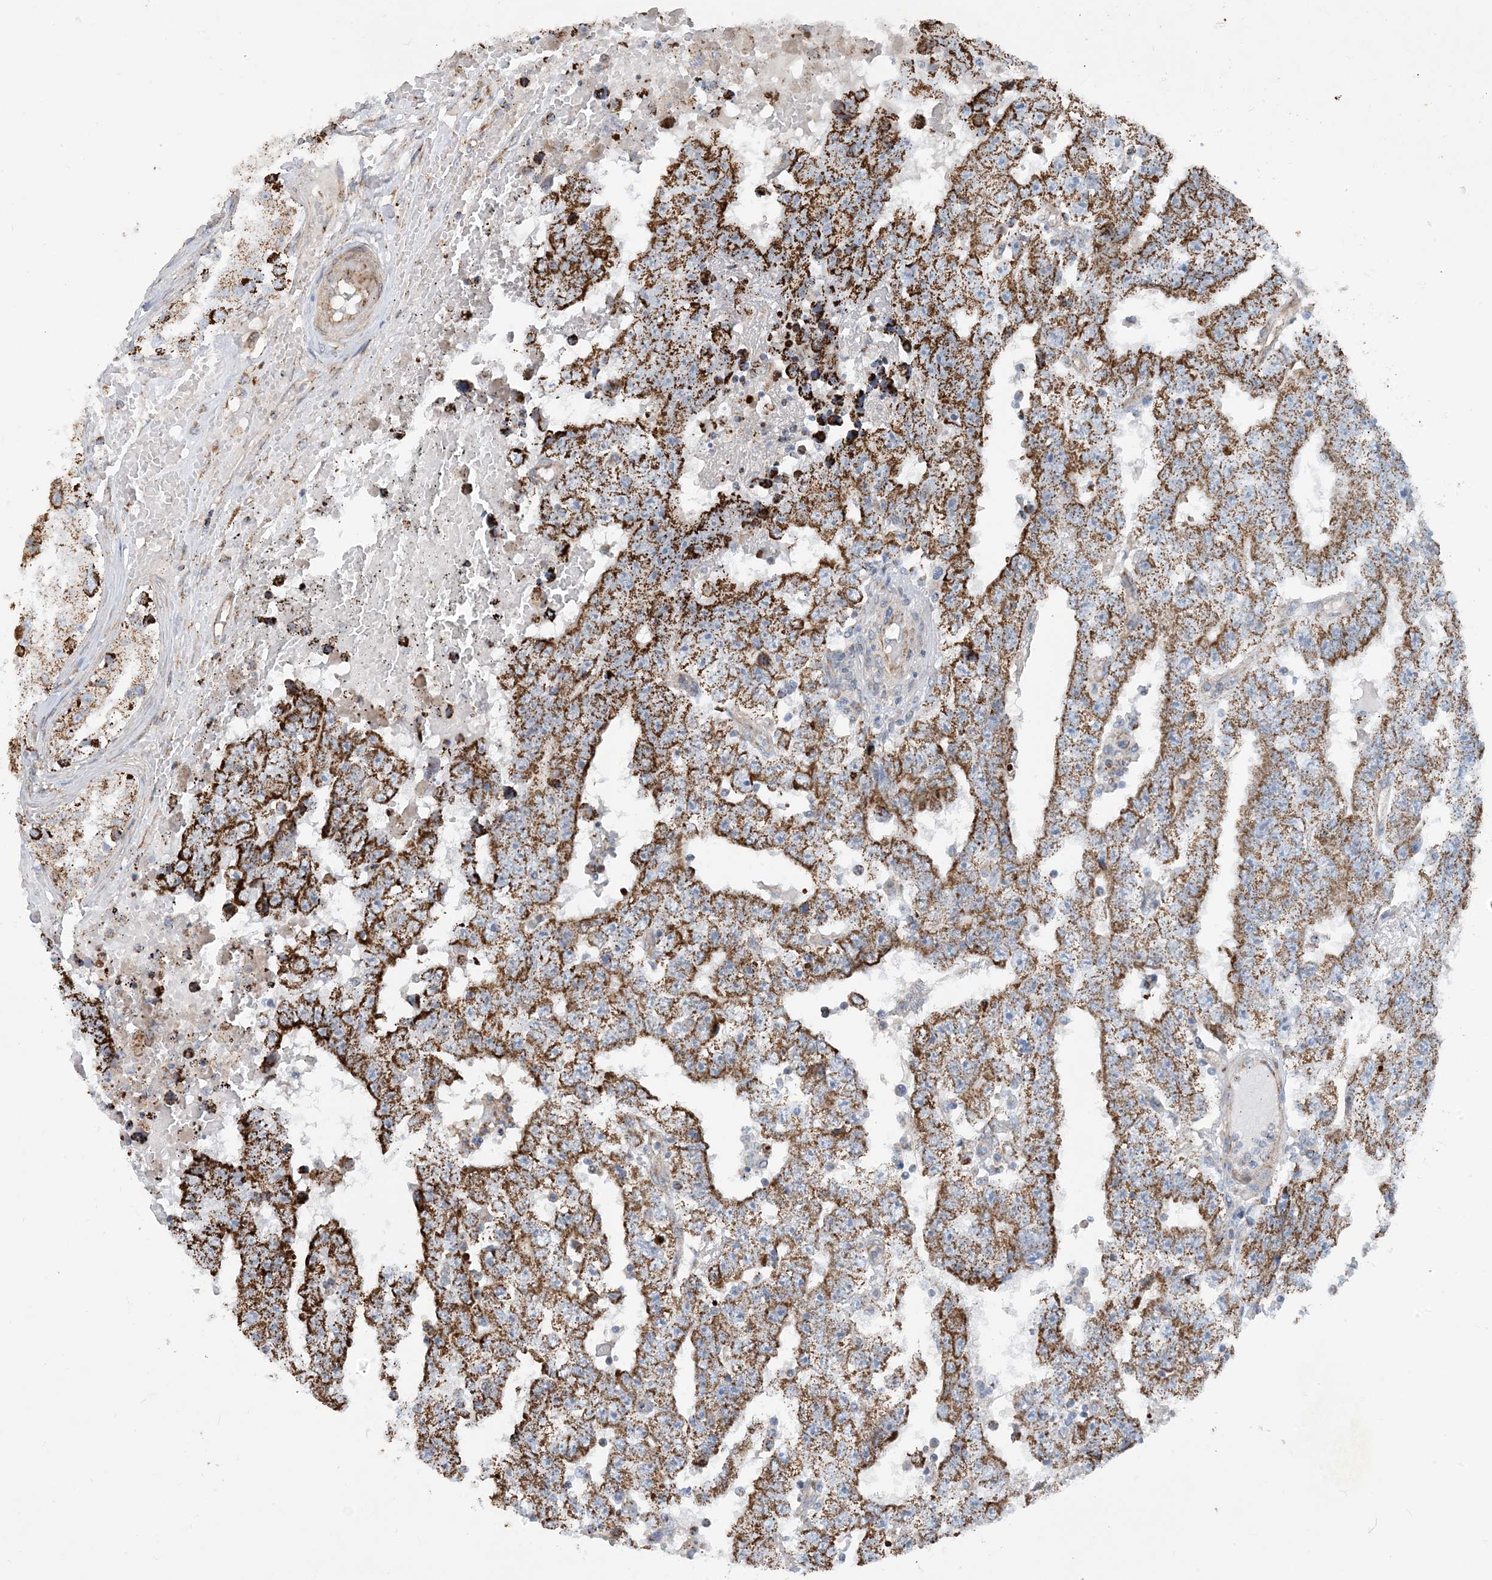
{"staining": {"intensity": "moderate", "quantity": ">75%", "location": "cytoplasmic/membranous"}, "tissue": "testis cancer", "cell_type": "Tumor cells", "image_type": "cancer", "snomed": [{"axis": "morphology", "description": "Carcinoma, Embryonal, NOS"}, {"axis": "topography", "description": "Testis"}], "caption": "Immunohistochemical staining of human testis cancer (embryonal carcinoma) displays medium levels of moderate cytoplasmic/membranous staining in about >75% of tumor cells.", "gene": "PCDHGA1", "patient": {"sex": "male", "age": 25}}